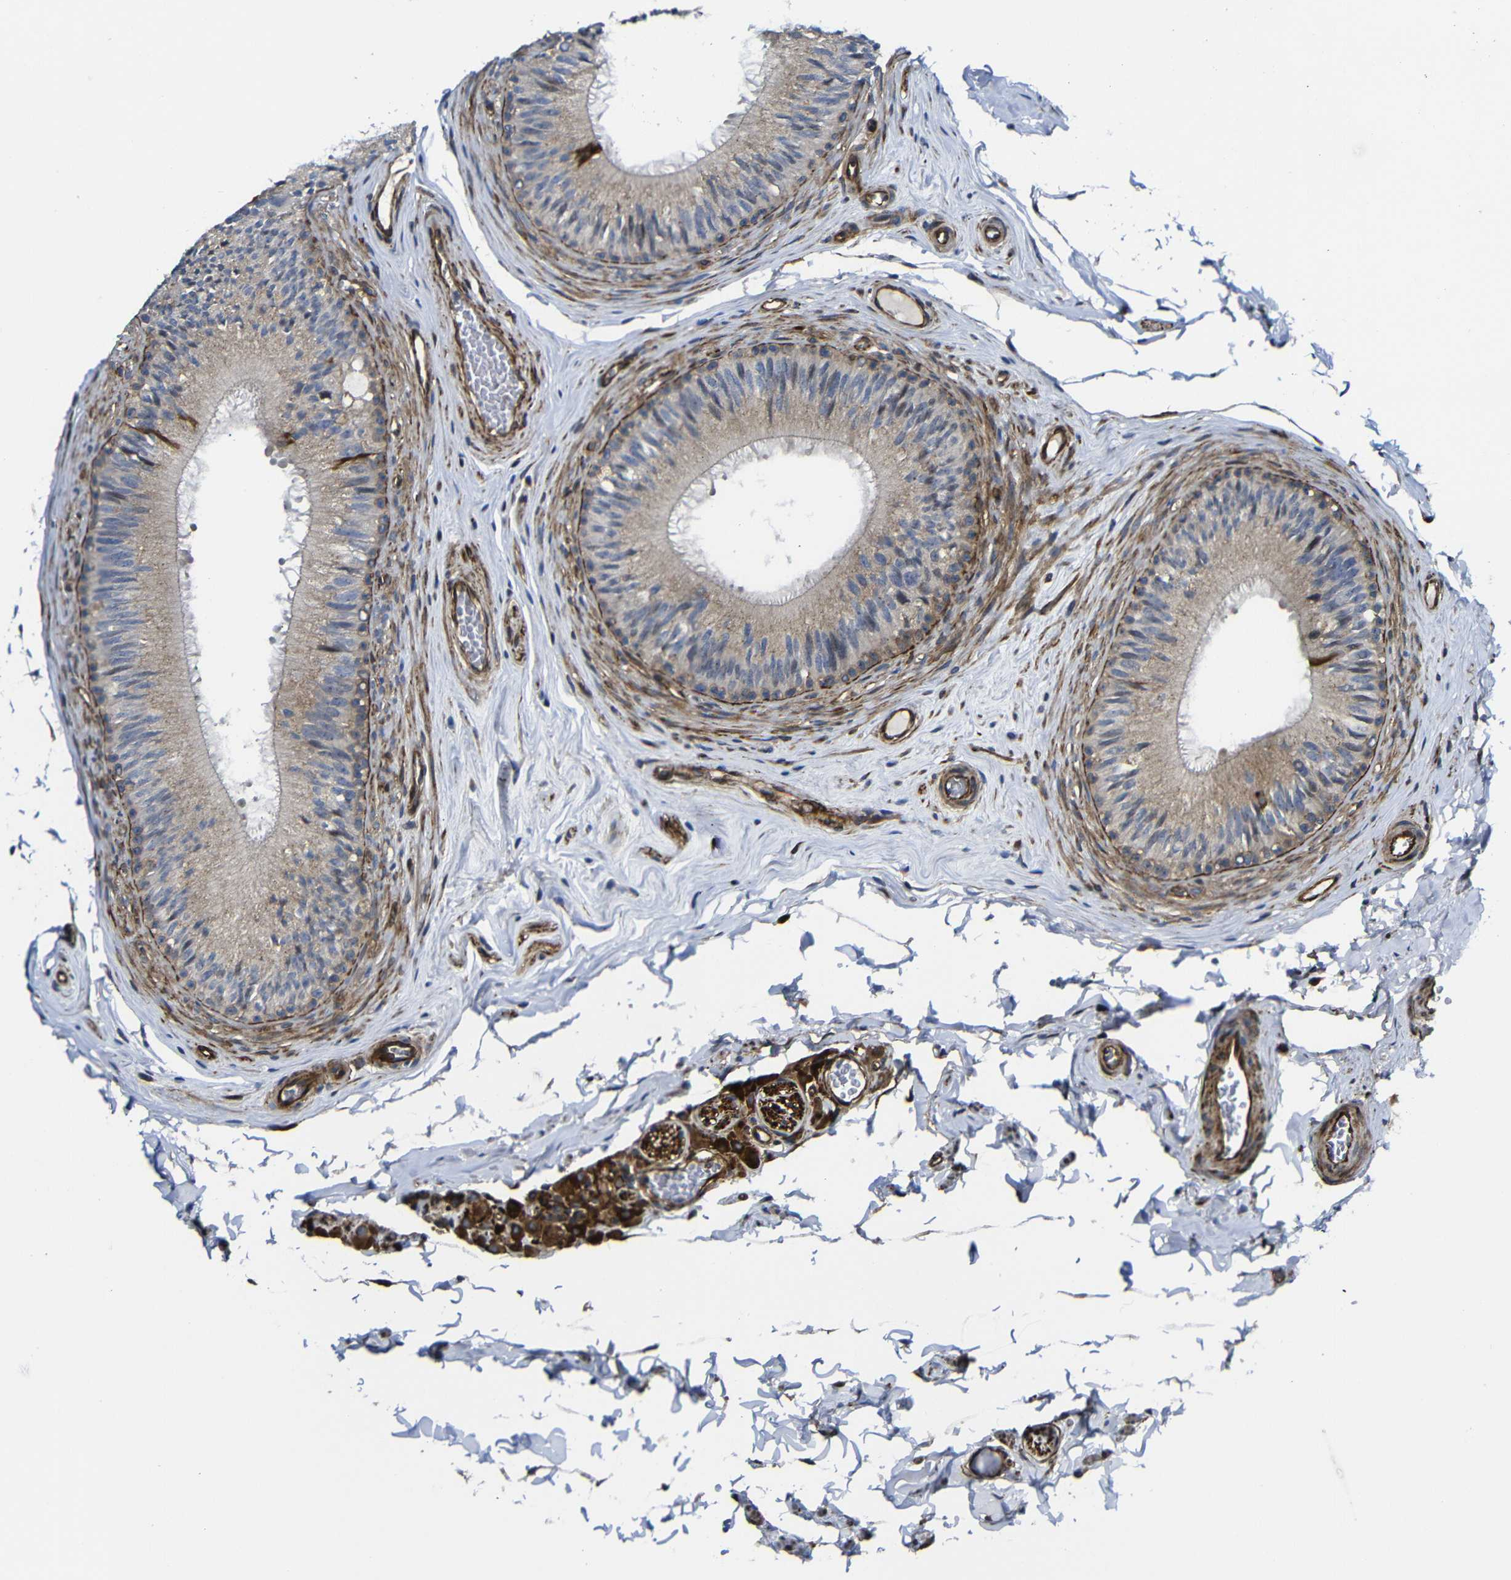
{"staining": {"intensity": "moderate", "quantity": ">75%", "location": "cytoplasmic/membranous"}, "tissue": "epididymis", "cell_type": "Glandular cells", "image_type": "normal", "snomed": [{"axis": "morphology", "description": "Normal tissue, NOS"}, {"axis": "topography", "description": "Testis"}, {"axis": "topography", "description": "Epididymis"}], "caption": "Protein staining of benign epididymis reveals moderate cytoplasmic/membranous positivity in approximately >75% of glandular cells.", "gene": "PARP14", "patient": {"sex": "male", "age": 36}}